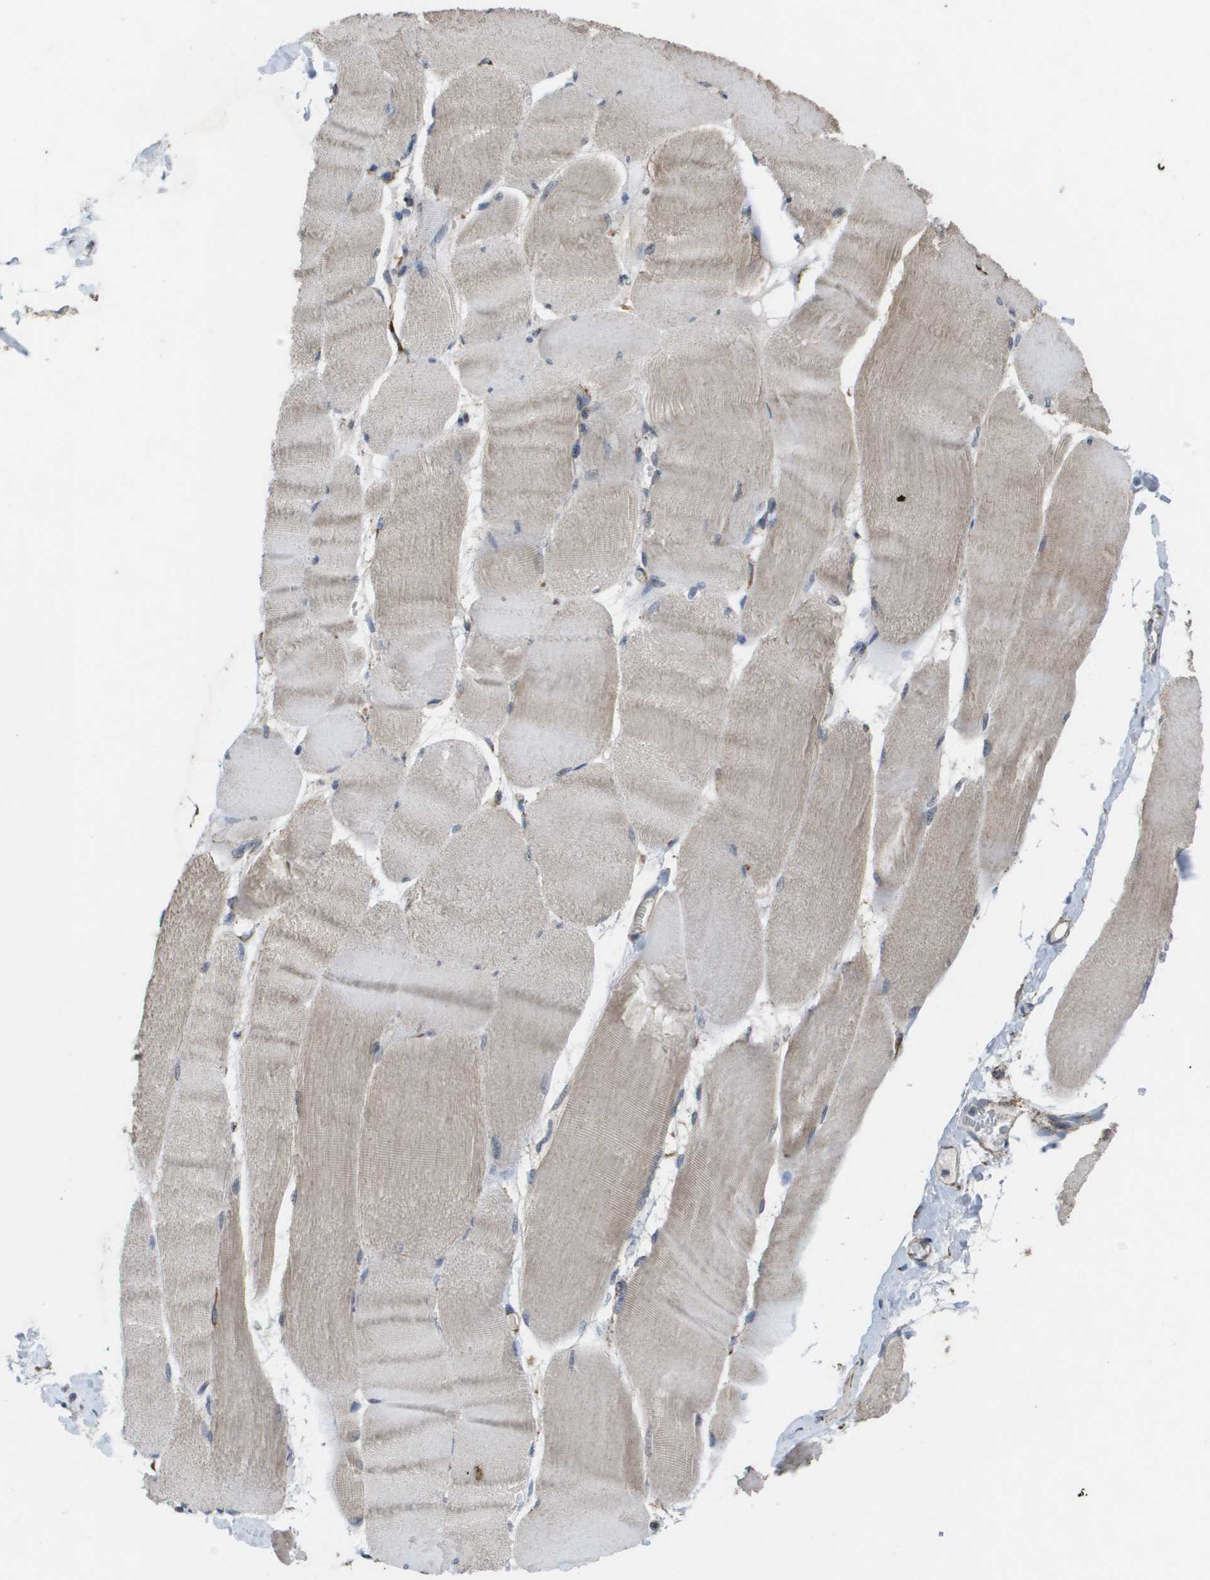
{"staining": {"intensity": "moderate", "quantity": "<25%", "location": "cytoplasmic/membranous"}, "tissue": "skeletal muscle", "cell_type": "Myocytes", "image_type": "normal", "snomed": [{"axis": "morphology", "description": "Normal tissue, NOS"}, {"axis": "morphology", "description": "Squamous cell carcinoma, NOS"}, {"axis": "topography", "description": "Skeletal muscle"}], "caption": "Moderate cytoplasmic/membranous protein staining is identified in approximately <25% of myocytes in skeletal muscle.", "gene": "HSPE1", "patient": {"sex": "male", "age": 51}}